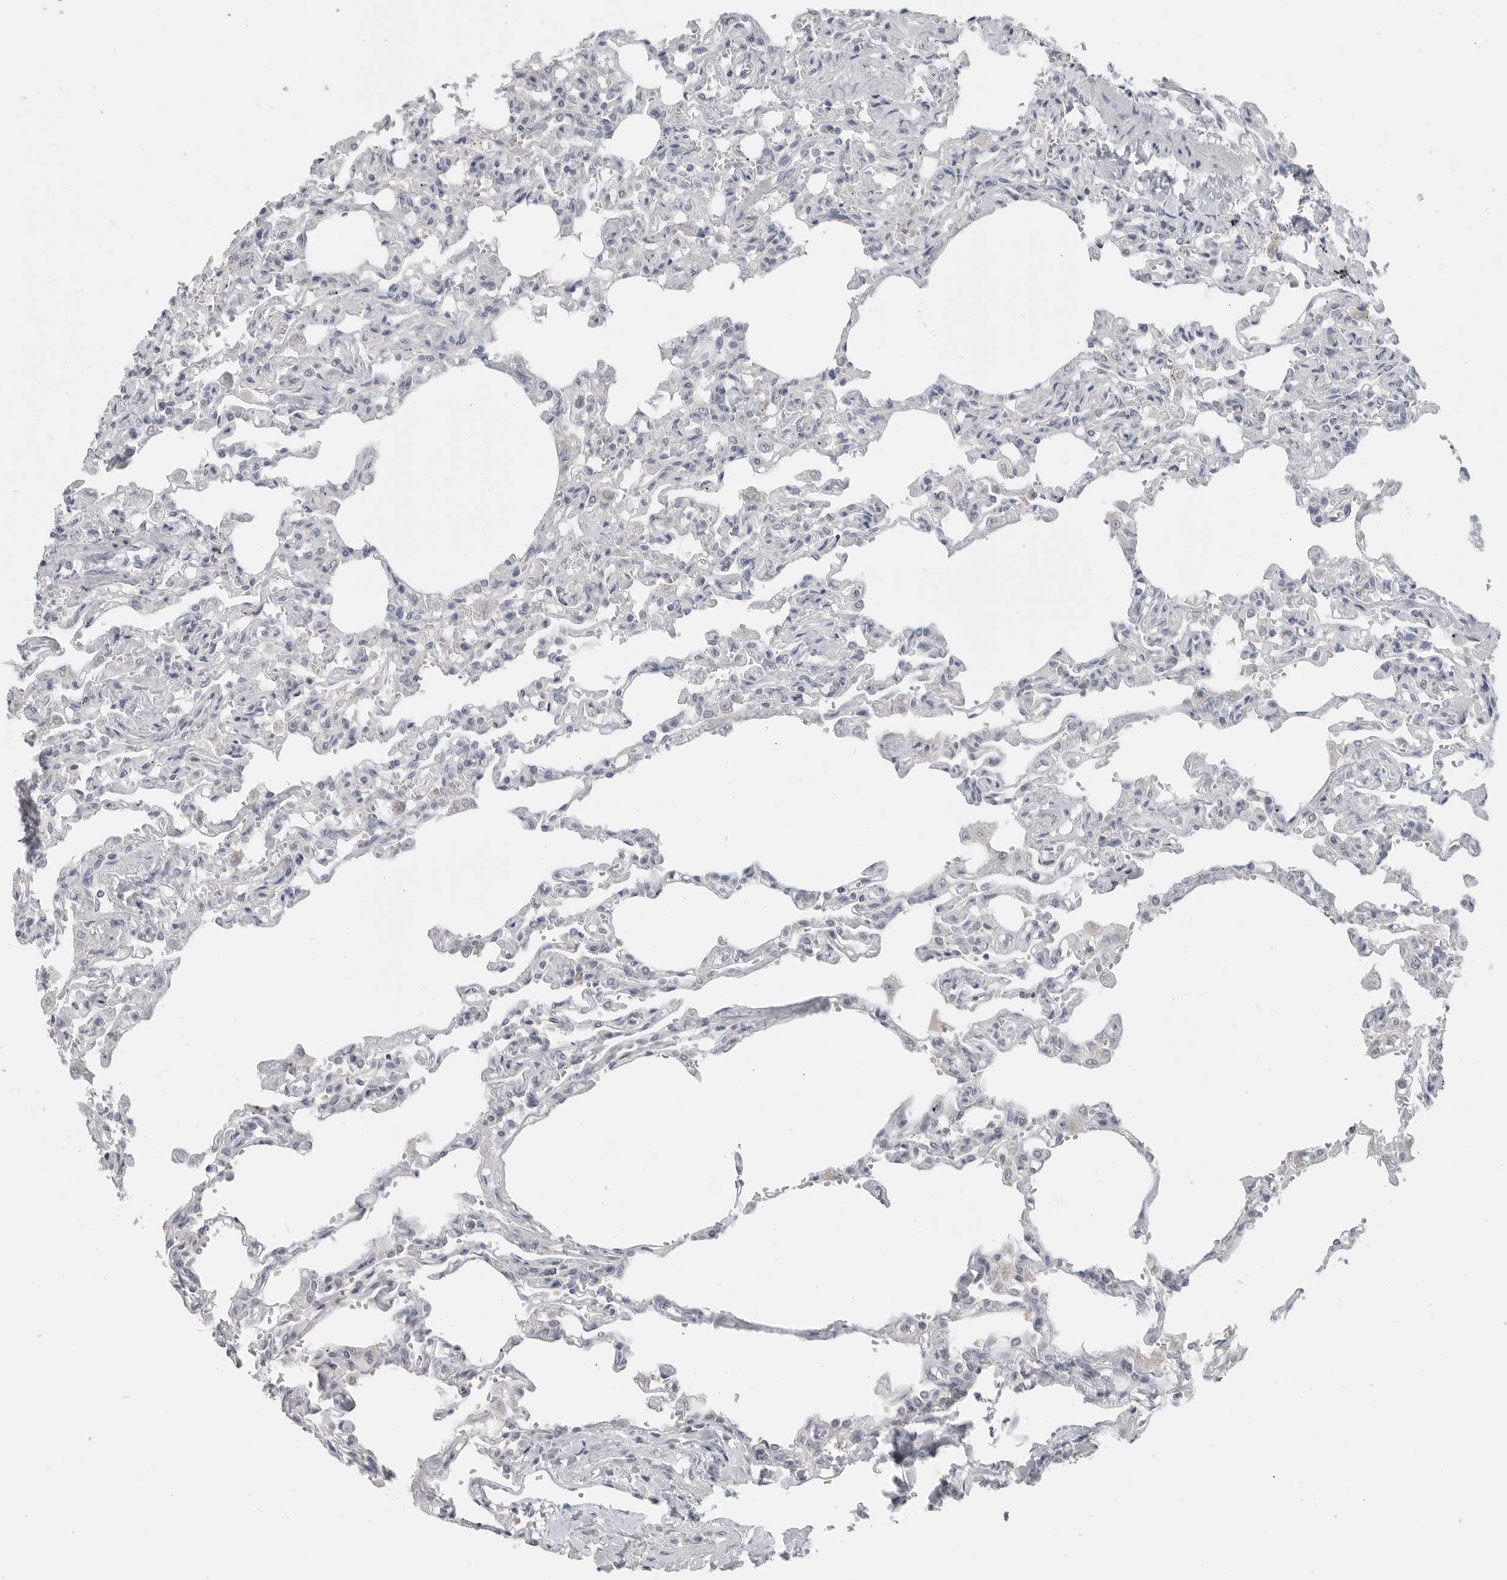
{"staining": {"intensity": "negative", "quantity": "none", "location": "none"}, "tissue": "lung", "cell_type": "Alveolar cells", "image_type": "normal", "snomed": [{"axis": "morphology", "description": "Normal tissue, NOS"}, {"axis": "topography", "description": "Lung"}], "caption": "Micrograph shows no significant protein expression in alveolar cells of unremarkable lung.", "gene": "IL12RB2", "patient": {"sex": "male", "age": 21}}